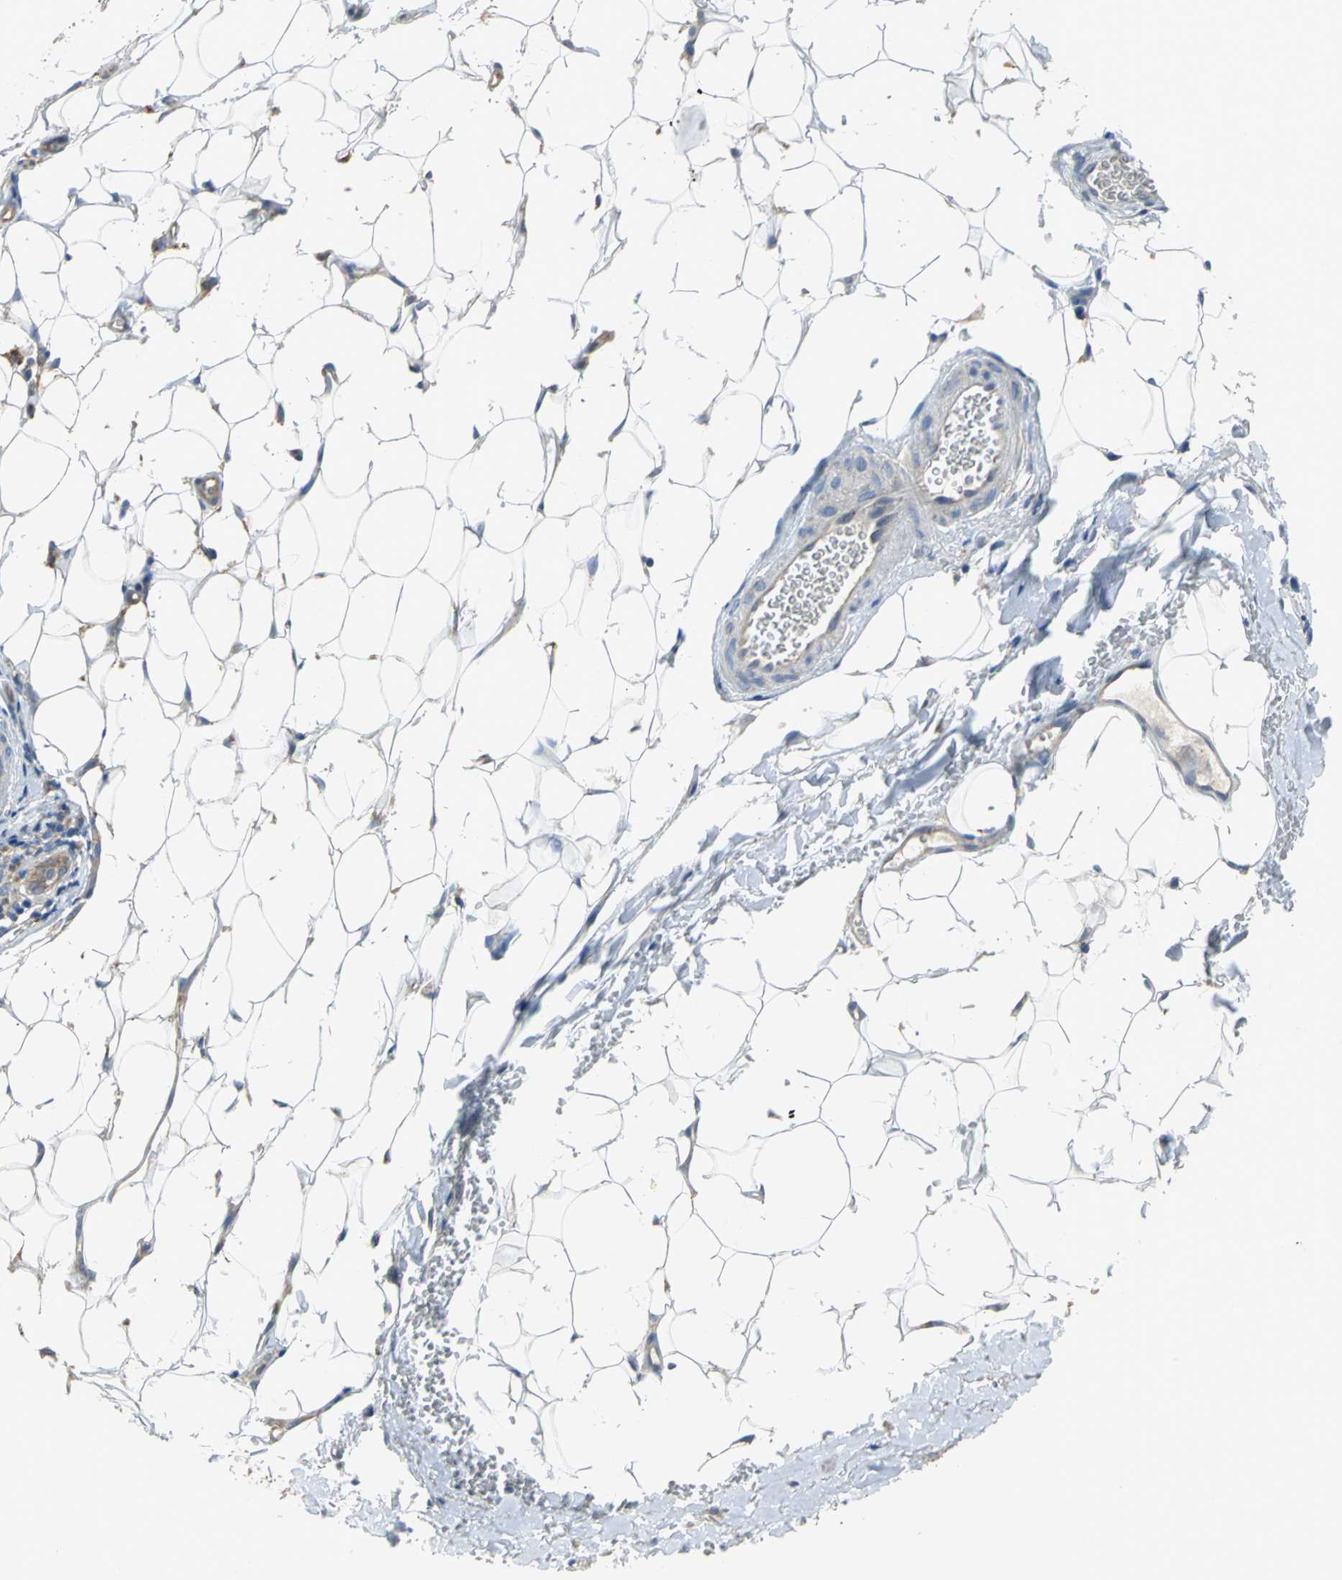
{"staining": {"intensity": "weak", "quantity": "25%-75%", "location": "cytoplasmic/membranous"}, "tissue": "skin cancer", "cell_type": "Tumor cells", "image_type": "cancer", "snomed": [{"axis": "morphology", "description": "Basal cell carcinoma"}, {"axis": "topography", "description": "Skin"}], "caption": "Human skin cancer (basal cell carcinoma) stained with a brown dye reveals weak cytoplasmic/membranous positive expression in approximately 25%-75% of tumor cells.", "gene": "DIAPH2", "patient": {"sex": "male", "age": 84}}